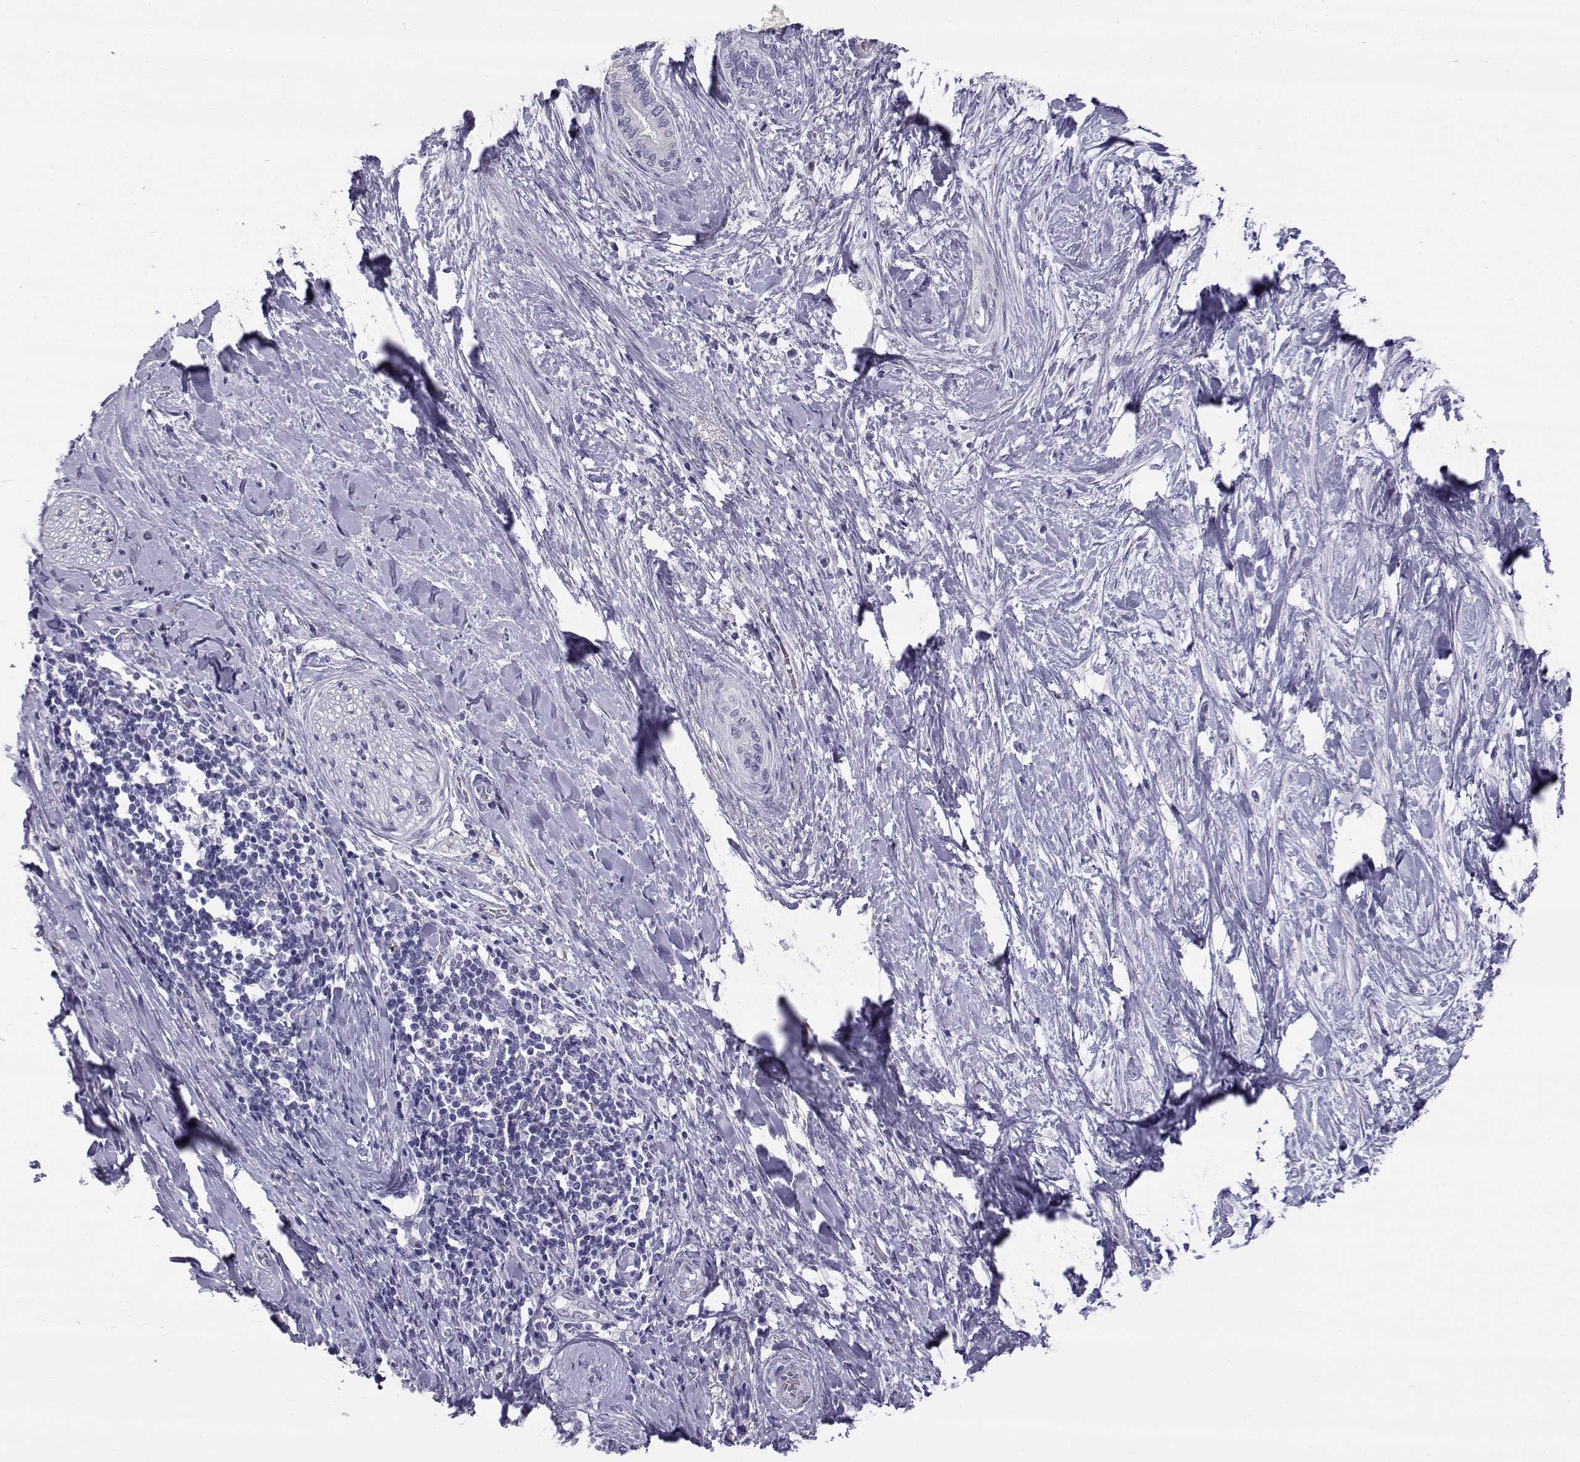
{"staining": {"intensity": "negative", "quantity": "none", "location": "none"}, "tissue": "pancreatic cancer", "cell_type": "Tumor cells", "image_type": "cancer", "snomed": [{"axis": "morphology", "description": "Normal tissue, NOS"}, {"axis": "morphology", "description": "Adenocarcinoma, NOS"}, {"axis": "topography", "description": "Pancreas"}, {"axis": "topography", "description": "Duodenum"}], "caption": "The micrograph shows no staining of tumor cells in adenocarcinoma (pancreatic).", "gene": "RNASE12", "patient": {"sex": "female", "age": 60}}